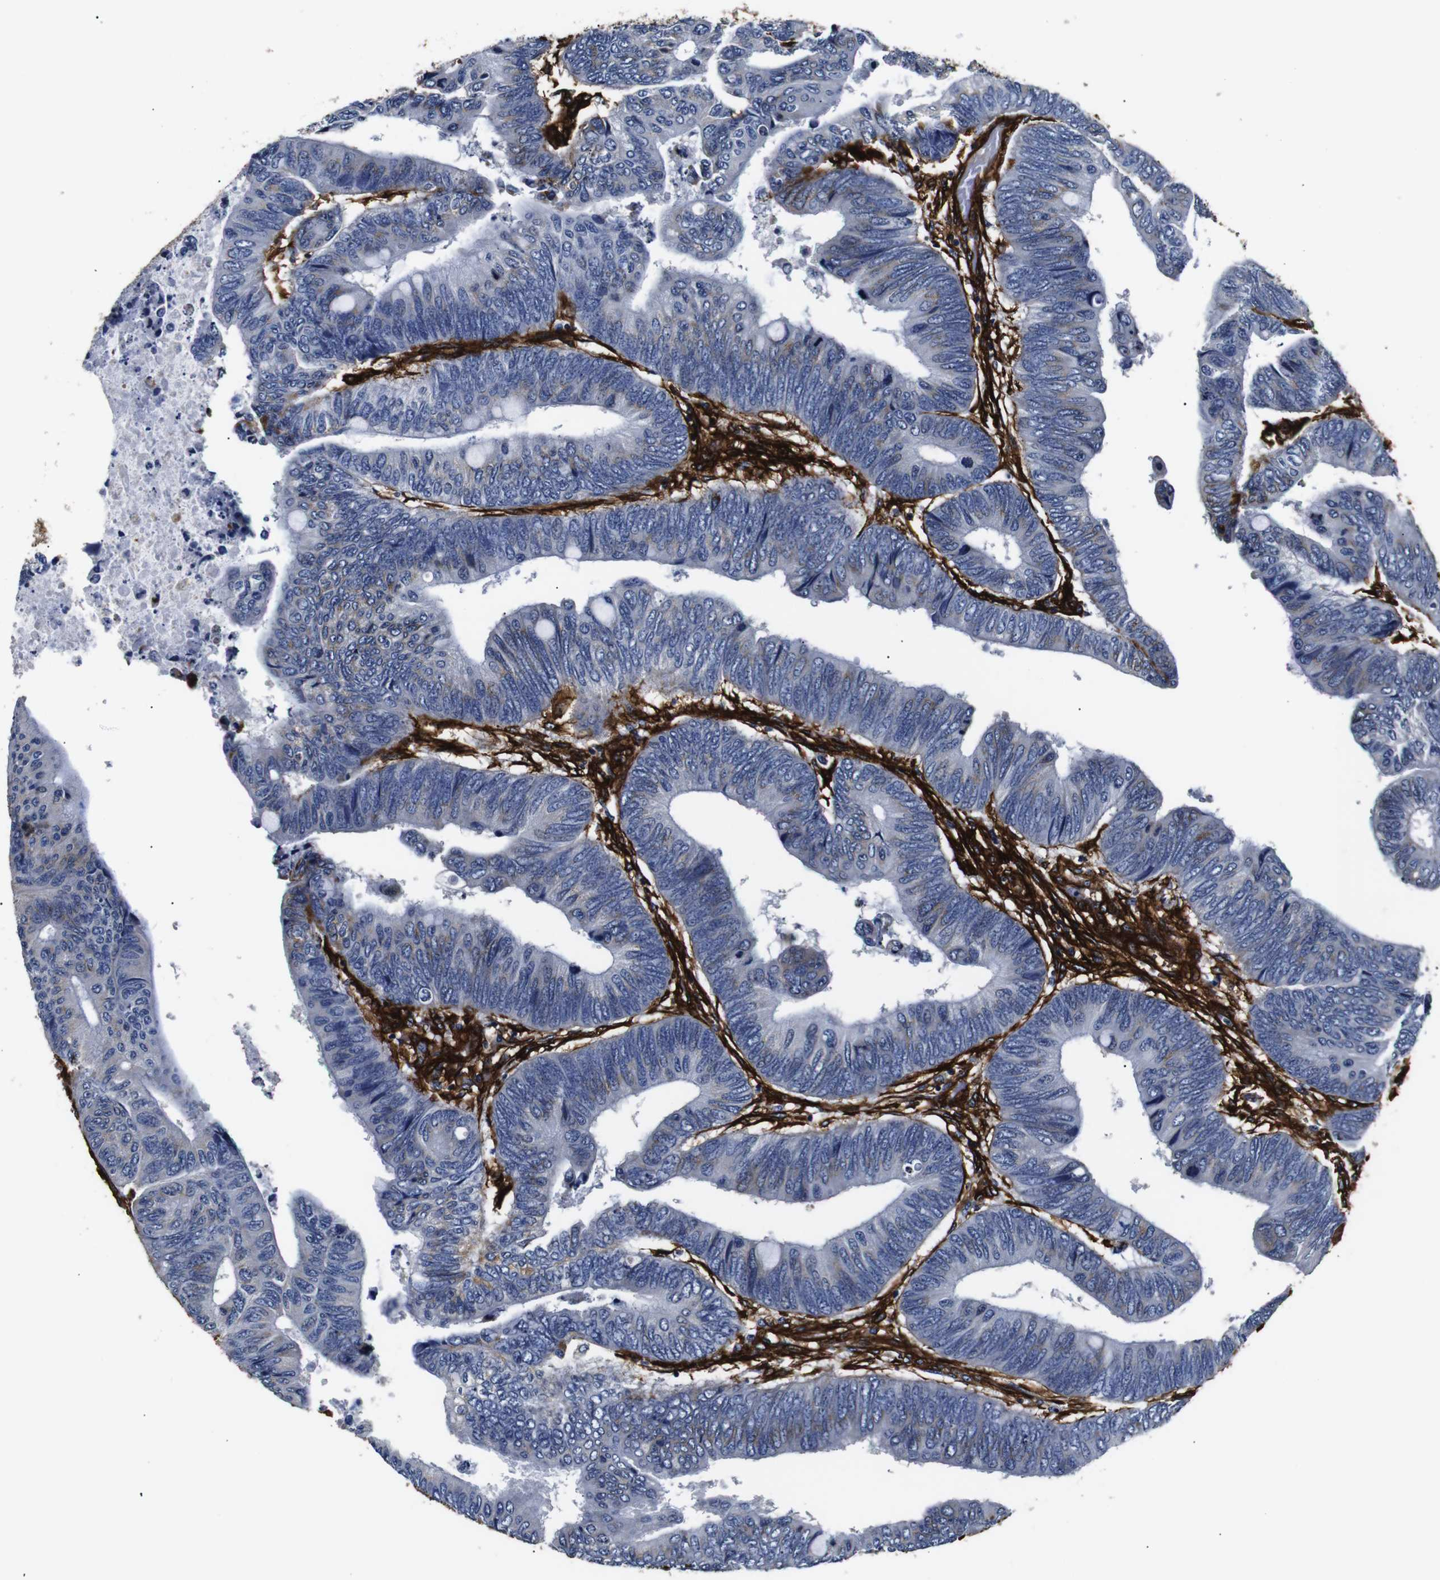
{"staining": {"intensity": "negative", "quantity": "none", "location": "none"}, "tissue": "colorectal cancer", "cell_type": "Tumor cells", "image_type": "cancer", "snomed": [{"axis": "morphology", "description": "Normal tissue, NOS"}, {"axis": "morphology", "description": "Adenocarcinoma, NOS"}, {"axis": "topography", "description": "Rectum"}, {"axis": "topography", "description": "Peripheral nerve tissue"}], "caption": "The histopathology image displays no staining of tumor cells in colorectal cancer (adenocarcinoma).", "gene": "CAV2", "patient": {"sex": "male", "age": 92}}